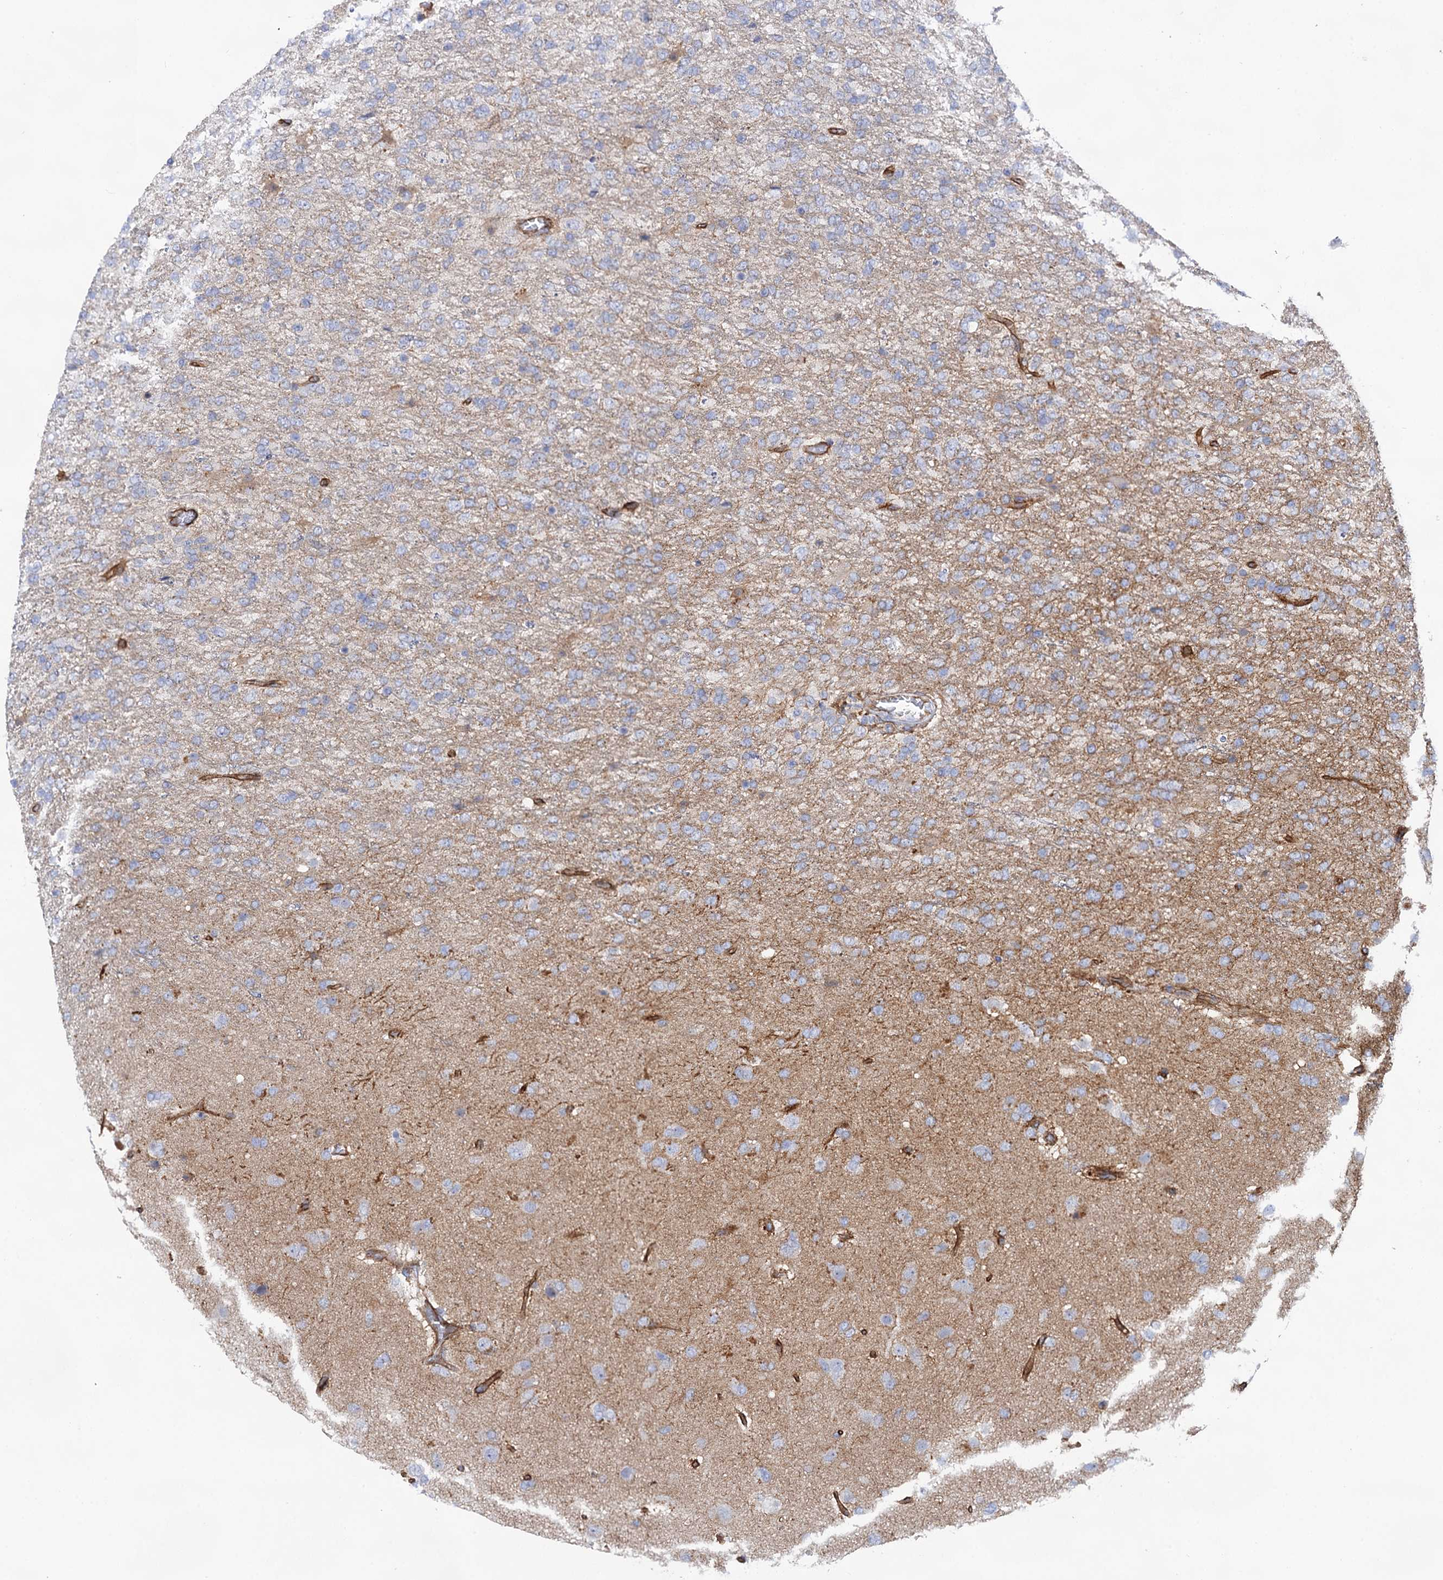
{"staining": {"intensity": "negative", "quantity": "none", "location": "none"}, "tissue": "glioma", "cell_type": "Tumor cells", "image_type": "cancer", "snomed": [{"axis": "morphology", "description": "Glioma, malignant, High grade"}, {"axis": "topography", "description": "Brain"}], "caption": "There is no significant staining in tumor cells of malignant high-grade glioma.", "gene": "ABLIM1", "patient": {"sex": "female", "age": 74}}